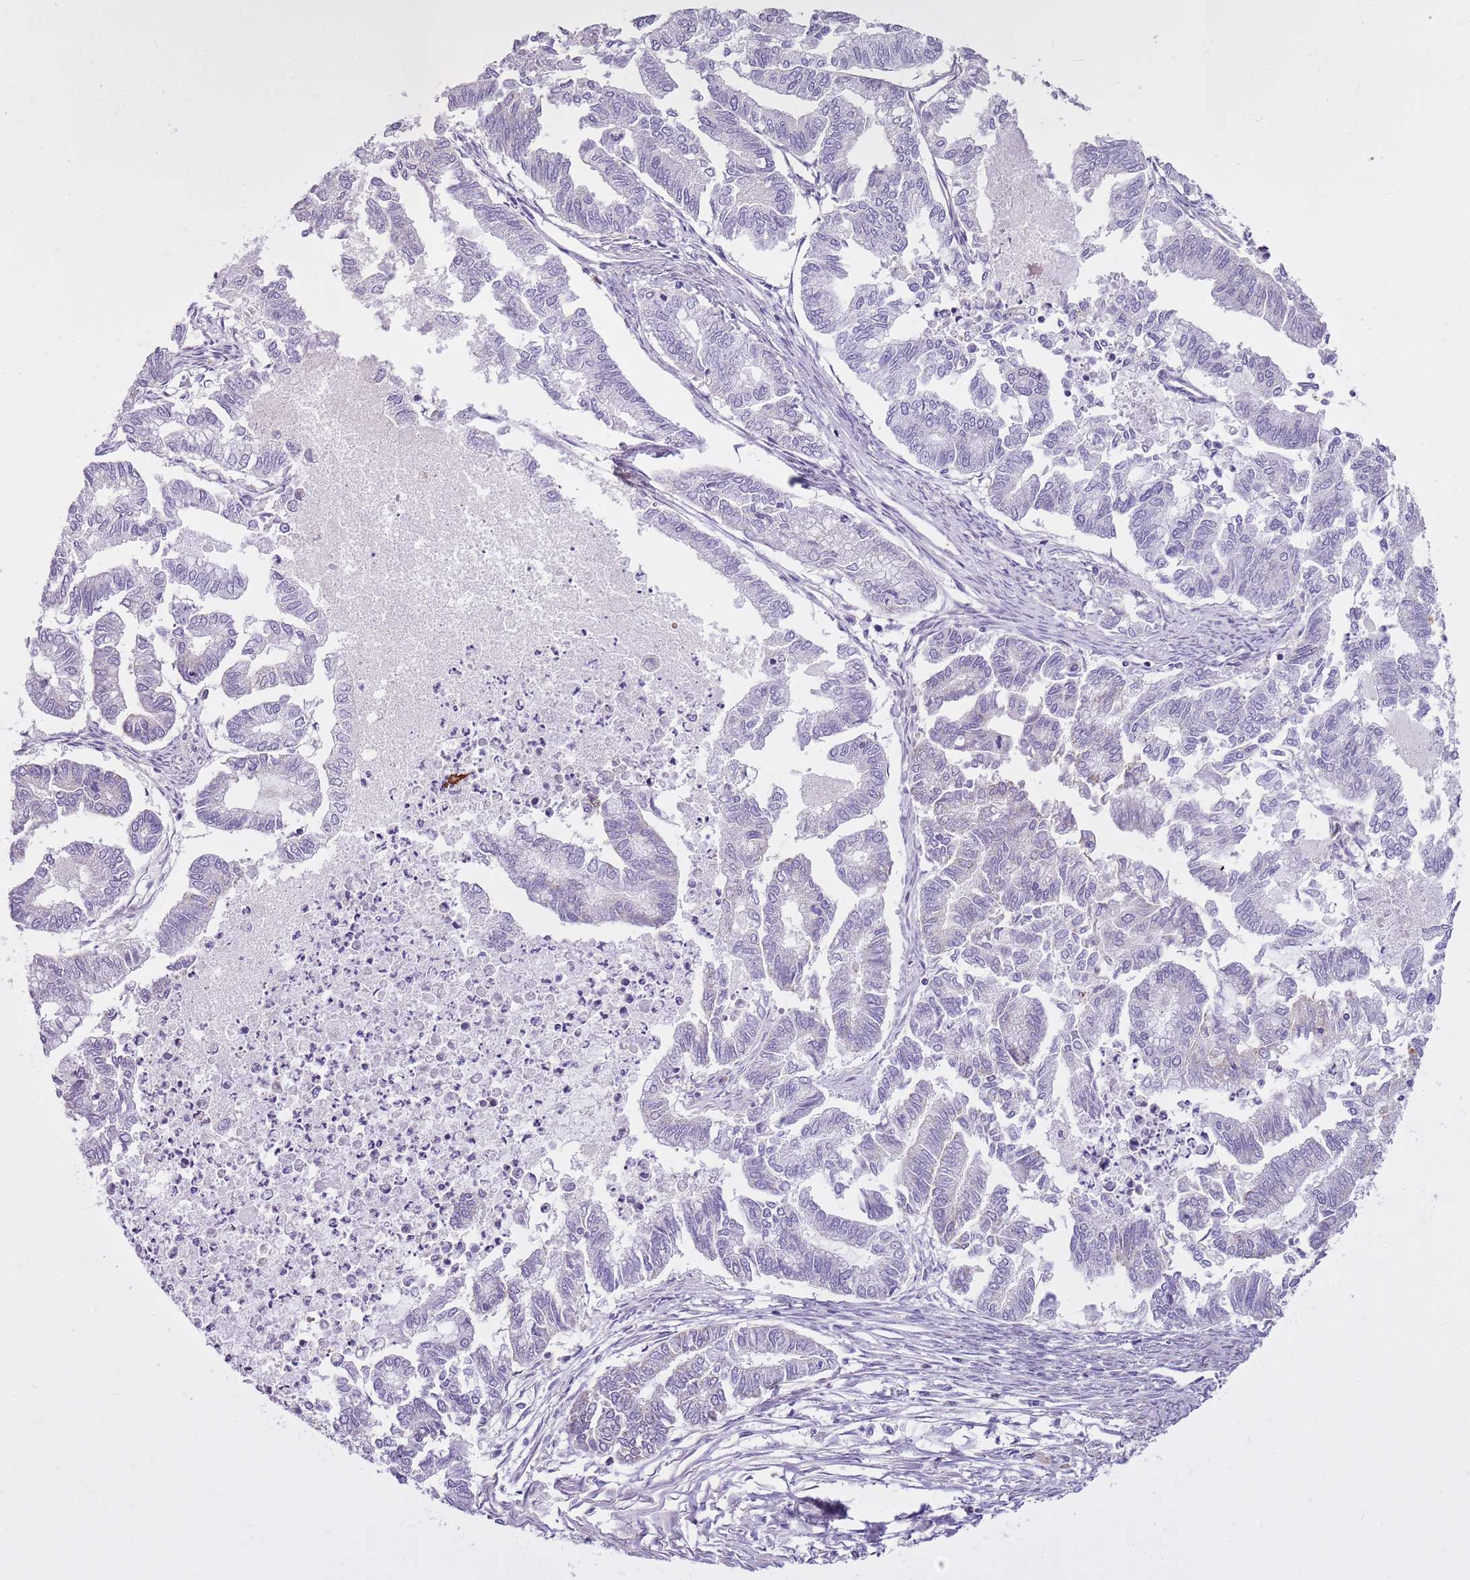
{"staining": {"intensity": "negative", "quantity": "none", "location": "none"}, "tissue": "endometrial cancer", "cell_type": "Tumor cells", "image_type": "cancer", "snomed": [{"axis": "morphology", "description": "Adenocarcinoma, NOS"}, {"axis": "topography", "description": "Endometrium"}], "caption": "The histopathology image shows no staining of tumor cells in endometrial cancer.", "gene": "CNPPD1", "patient": {"sex": "female", "age": 79}}